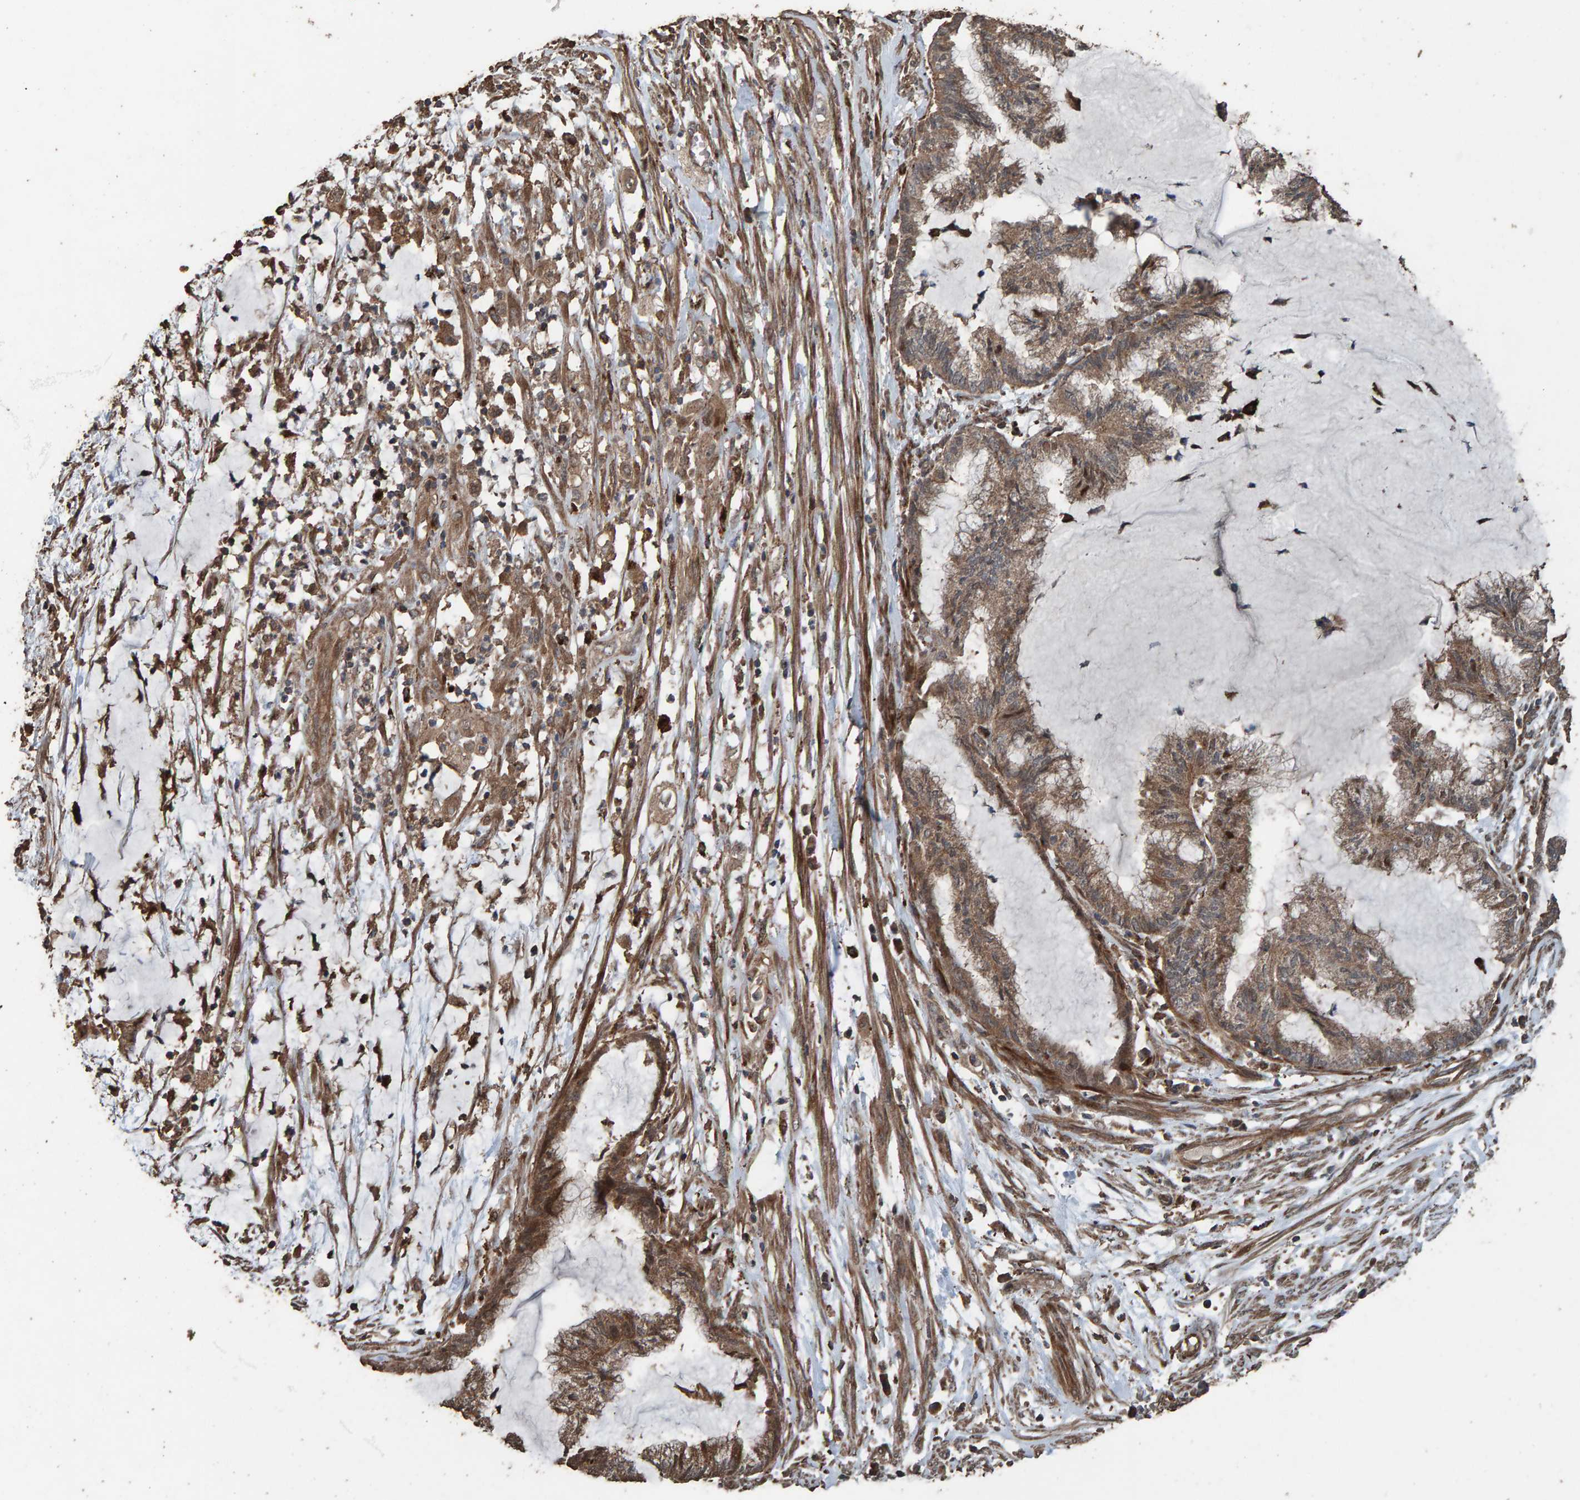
{"staining": {"intensity": "moderate", "quantity": ">75%", "location": "cytoplasmic/membranous"}, "tissue": "endometrial cancer", "cell_type": "Tumor cells", "image_type": "cancer", "snomed": [{"axis": "morphology", "description": "Adenocarcinoma, NOS"}, {"axis": "topography", "description": "Endometrium"}], "caption": "This histopathology image reveals IHC staining of adenocarcinoma (endometrial), with medium moderate cytoplasmic/membranous staining in approximately >75% of tumor cells.", "gene": "DUS1L", "patient": {"sex": "female", "age": 86}}